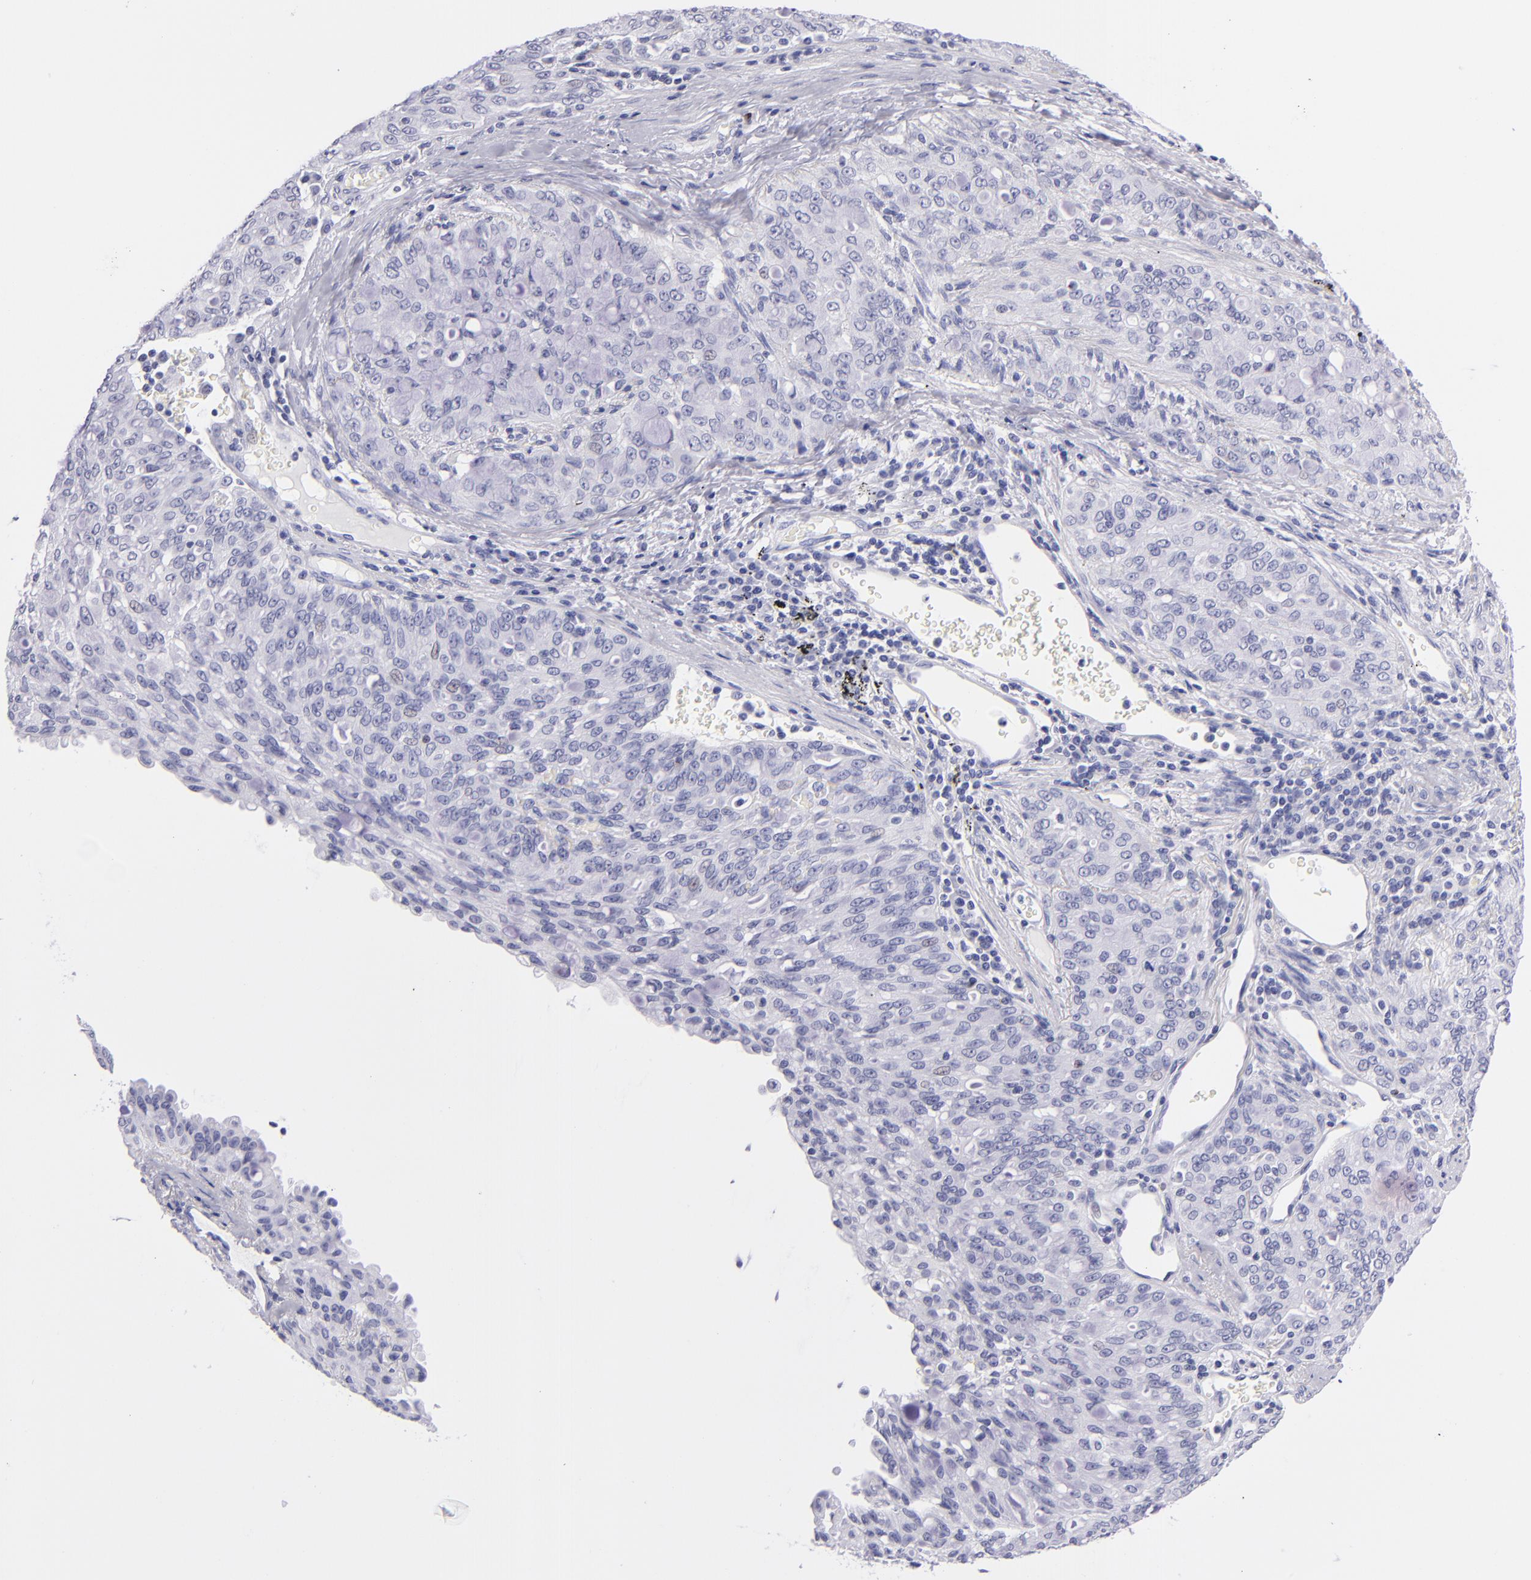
{"staining": {"intensity": "negative", "quantity": "none", "location": "none"}, "tissue": "lung cancer", "cell_type": "Tumor cells", "image_type": "cancer", "snomed": [{"axis": "morphology", "description": "Adenocarcinoma, NOS"}, {"axis": "topography", "description": "Lung"}], "caption": "Immunohistochemistry micrograph of human lung cancer (adenocarcinoma) stained for a protein (brown), which displays no staining in tumor cells.", "gene": "PRF1", "patient": {"sex": "female", "age": 44}}